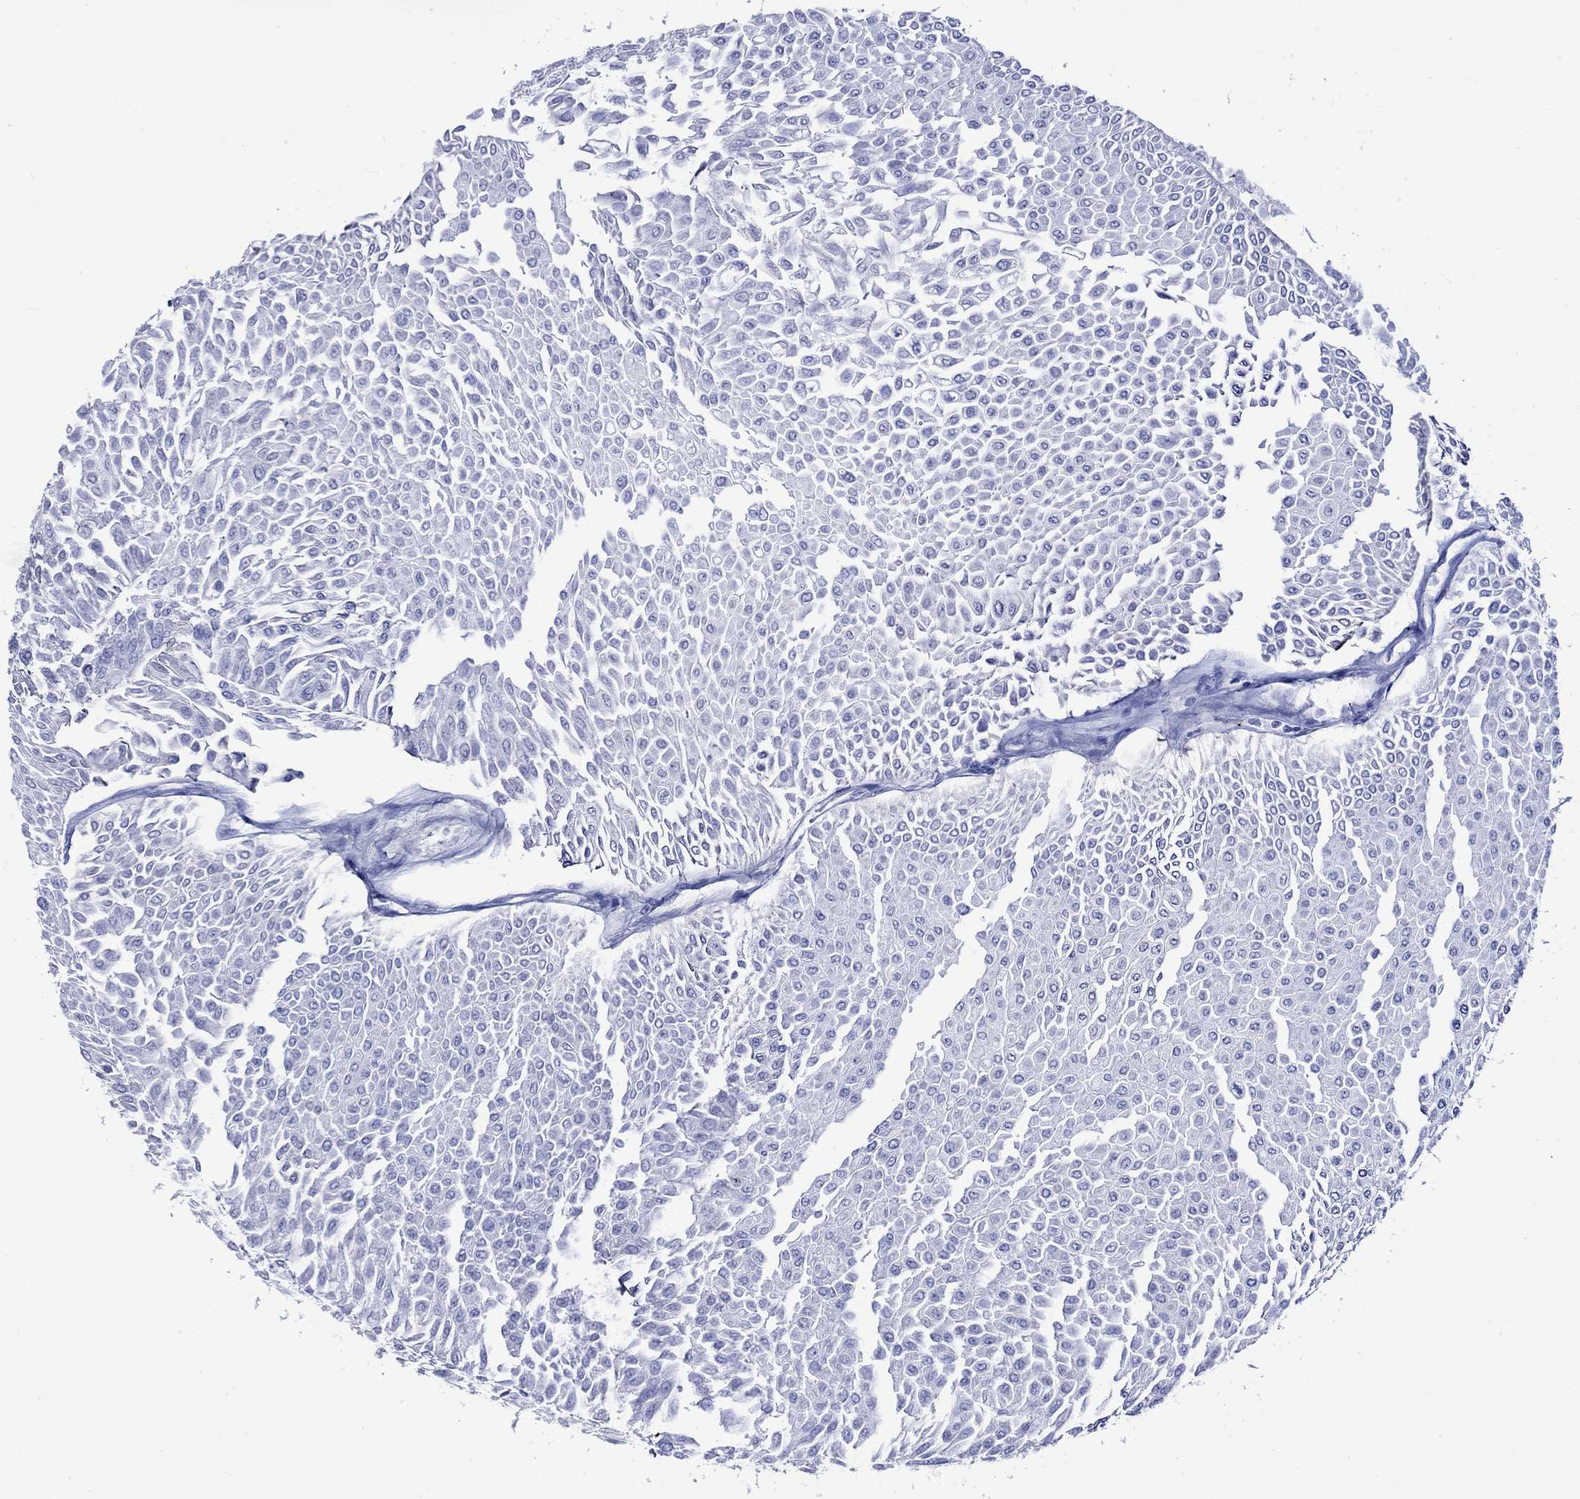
{"staining": {"intensity": "negative", "quantity": "none", "location": "none"}, "tissue": "urothelial cancer", "cell_type": "Tumor cells", "image_type": "cancer", "snomed": [{"axis": "morphology", "description": "Urothelial carcinoma, Low grade"}, {"axis": "topography", "description": "Urinary bladder"}], "caption": "There is no significant expression in tumor cells of urothelial cancer.", "gene": "CRYAB", "patient": {"sex": "male", "age": 67}}